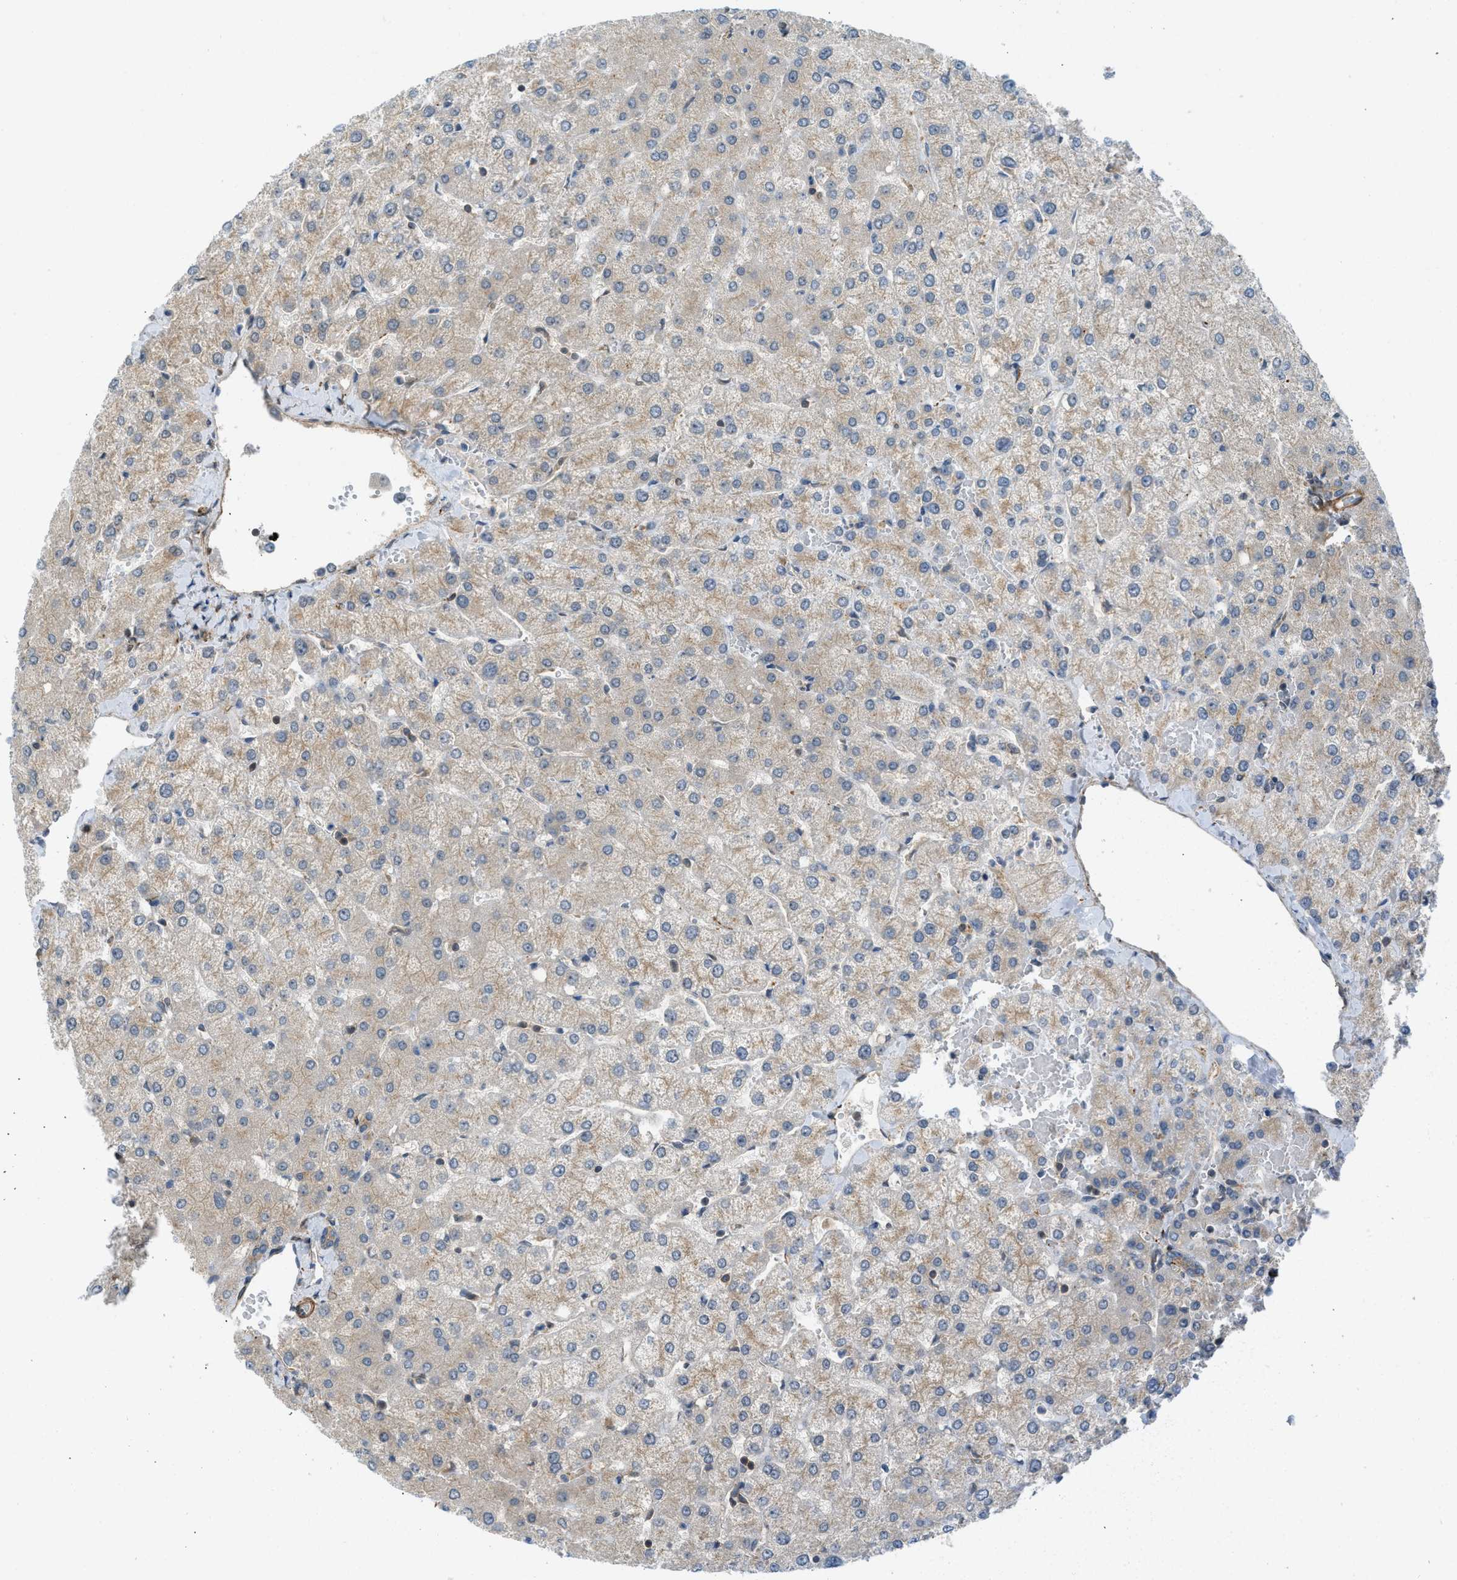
{"staining": {"intensity": "weak", "quantity": "25%-75%", "location": "cytoplasmic/membranous"}, "tissue": "liver", "cell_type": "Cholangiocytes", "image_type": "normal", "snomed": [{"axis": "morphology", "description": "Normal tissue, NOS"}, {"axis": "topography", "description": "Liver"}], "caption": "Brown immunohistochemical staining in unremarkable liver shows weak cytoplasmic/membranous positivity in about 25%-75% of cholangiocytes. (brown staining indicates protein expression, while blue staining denotes nuclei).", "gene": "SESN2", "patient": {"sex": "female", "age": 54}}